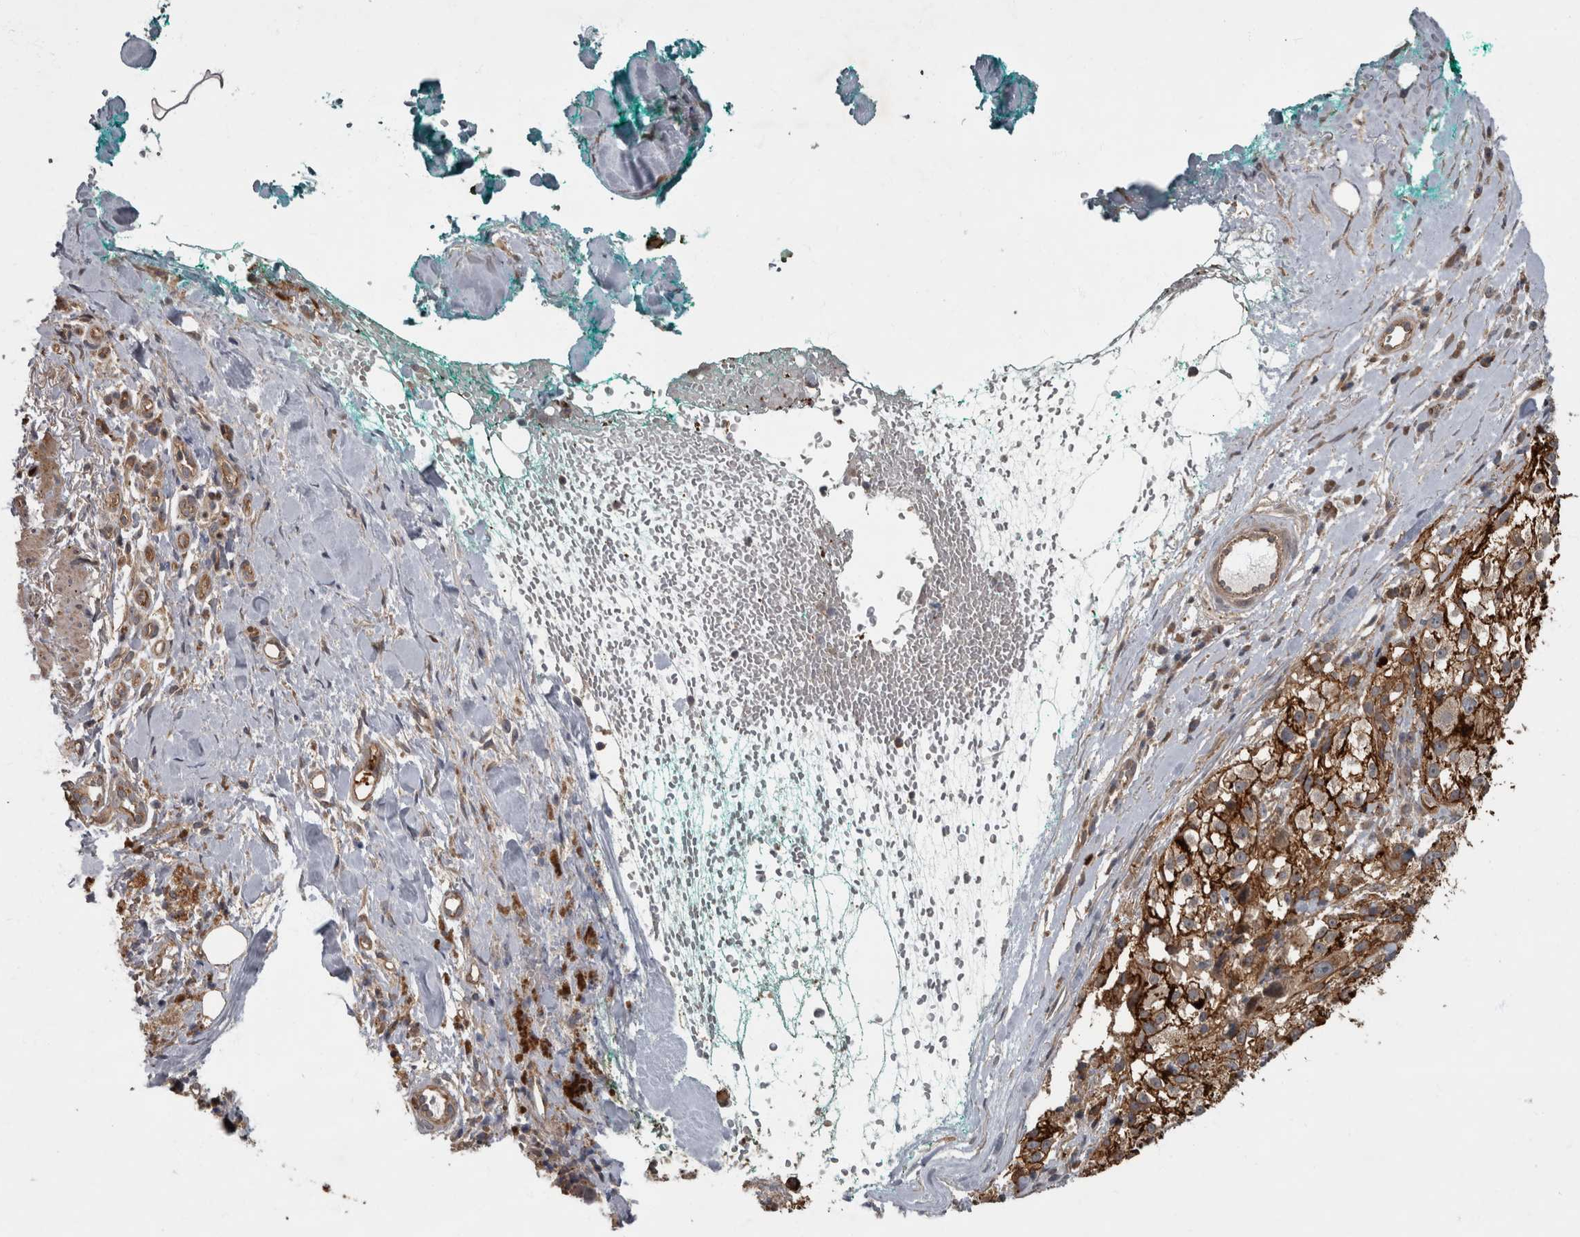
{"staining": {"intensity": "strong", "quantity": ">75%", "location": "cytoplasmic/membranous"}, "tissue": "melanoma", "cell_type": "Tumor cells", "image_type": "cancer", "snomed": [{"axis": "morphology", "description": "Necrosis, NOS"}, {"axis": "morphology", "description": "Malignant melanoma, NOS"}, {"axis": "topography", "description": "Skin"}], "caption": "Immunohistochemical staining of human melanoma exhibits high levels of strong cytoplasmic/membranous positivity in approximately >75% of tumor cells.", "gene": "VEGFD", "patient": {"sex": "female", "age": 87}}